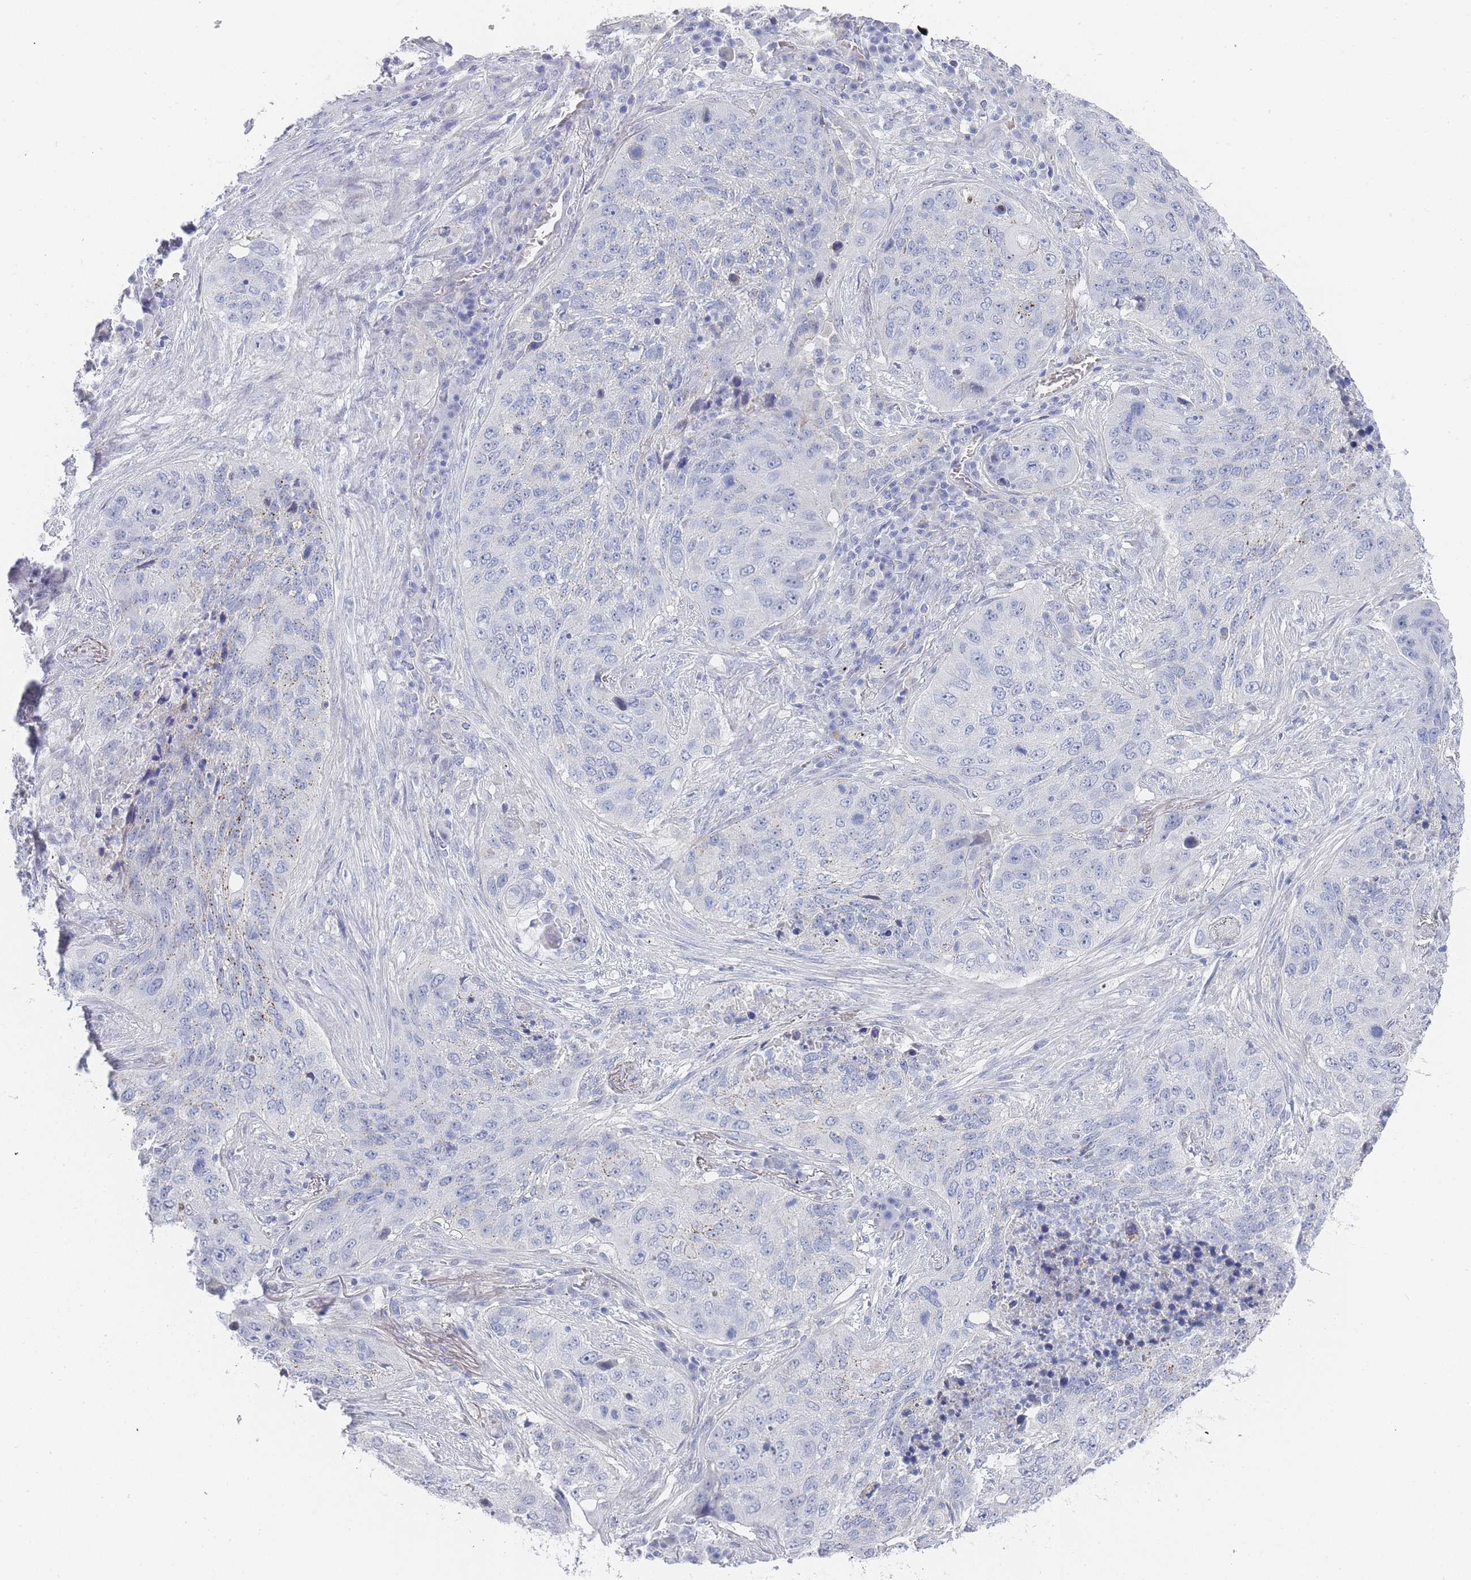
{"staining": {"intensity": "negative", "quantity": "none", "location": "none"}, "tissue": "lung cancer", "cell_type": "Tumor cells", "image_type": "cancer", "snomed": [{"axis": "morphology", "description": "Squamous cell carcinoma, NOS"}, {"axis": "topography", "description": "Lung"}], "caption": "IHC histopathology image of neoplastic tissue: human lung cancer (squamous cell carcinoma) stained with DAB shows no significant protein expression in tumor cells. The staining was performed using DAB to visualize the protein expression in brown, while the nuclei were stained in blue with hematoxylin (Magnification: 20x).", "gene": "IMPG1", "patient": {"sex": "female", "age": 63}}